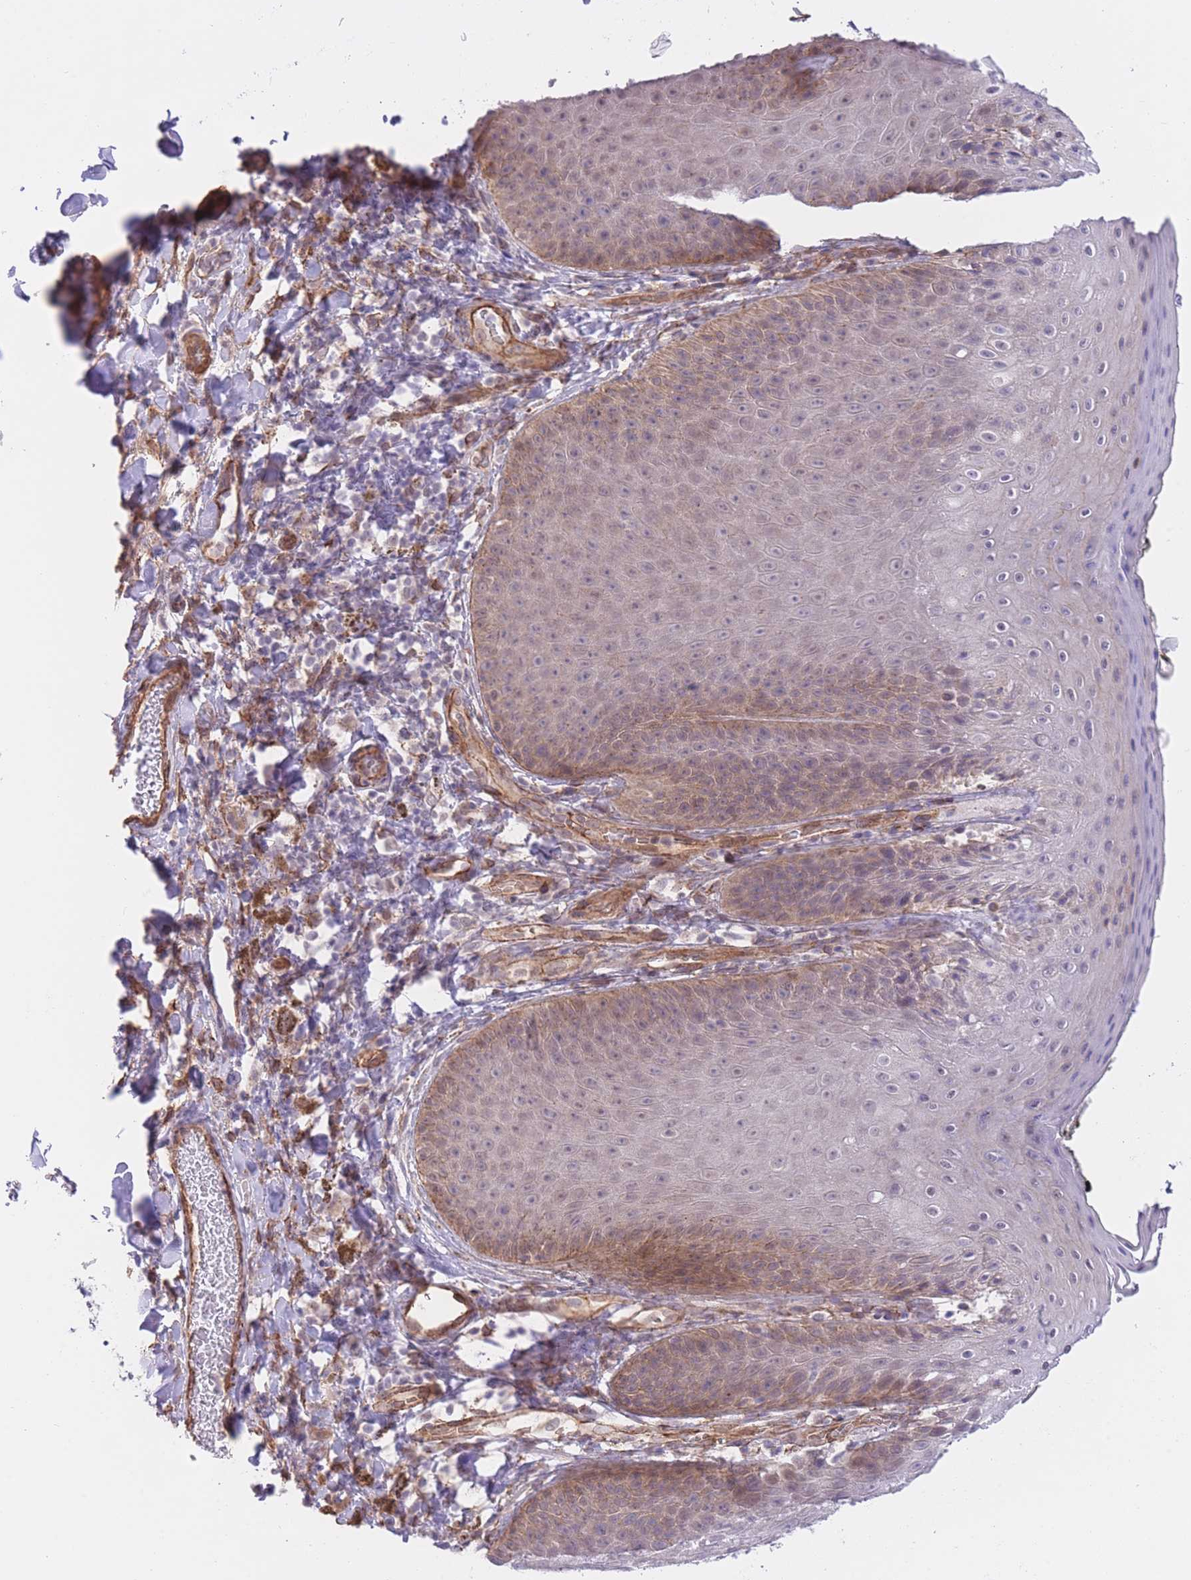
{"staining": {"intensity": "weak", "quantity": "25%-75%", "location": "cytoplasmic/membranous"}, "tissue": "skin", "cell_type": "Epidermal cells", "image_type": "normal", "snomed": [{"axis": "morphology", "description": "Normal tissue, NOS"}, {"axis": "topography", "description": "Anal"}, {"axis": "topography", "description": "Peripheral nerve tissue"}], "caption": "Weak cytoplasmic/membranous staining for a protein is identified in approximately 25%-75% of epidermal cells of normal skin using immunohistochemistry (IHC).", "gene": "QTRT1", "patient": {"sex": "male", "age": 53}}